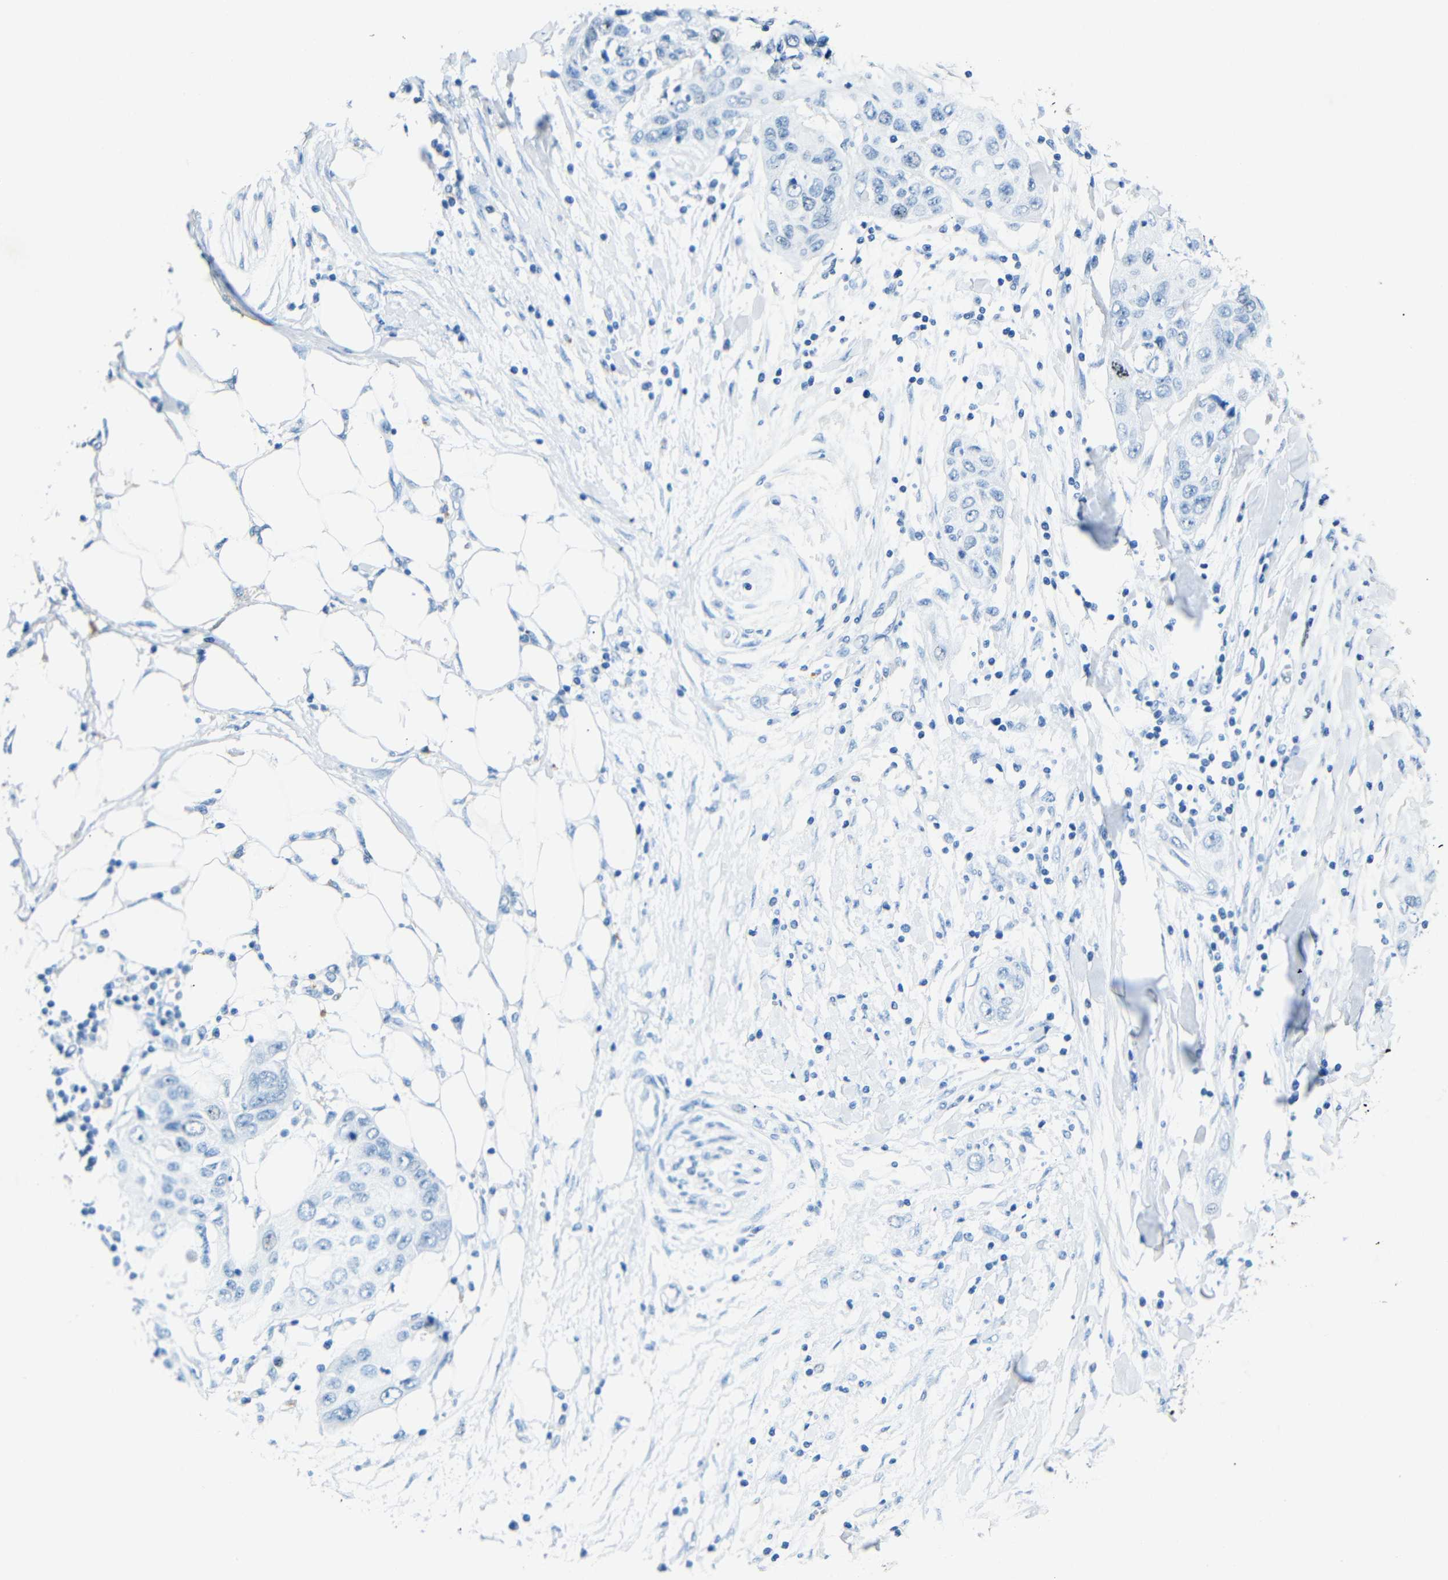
{"staining": {"intensity": "negative", "quantity": "none", "location": "none"}, "tissue": "pancreatic cancer", "cell_type": "Tumor cells", "image_type": "cancer", "snomed": [{"axis": "morphology", "description": "Adenocarcinoma, NOS"}, {"axis": "topography", "description": "Pancreas"}], "caption": "The photomicrograph demonstrates no staining of tumor cells in pancreatic cancer. The staining is performed using DAB (3,3'-diaminobenzidine) brown chromogen with nuclei counter-stained in using hematoxylin.", "gene": "INCENP", "patient": {"sex": "female", "age": 70}}